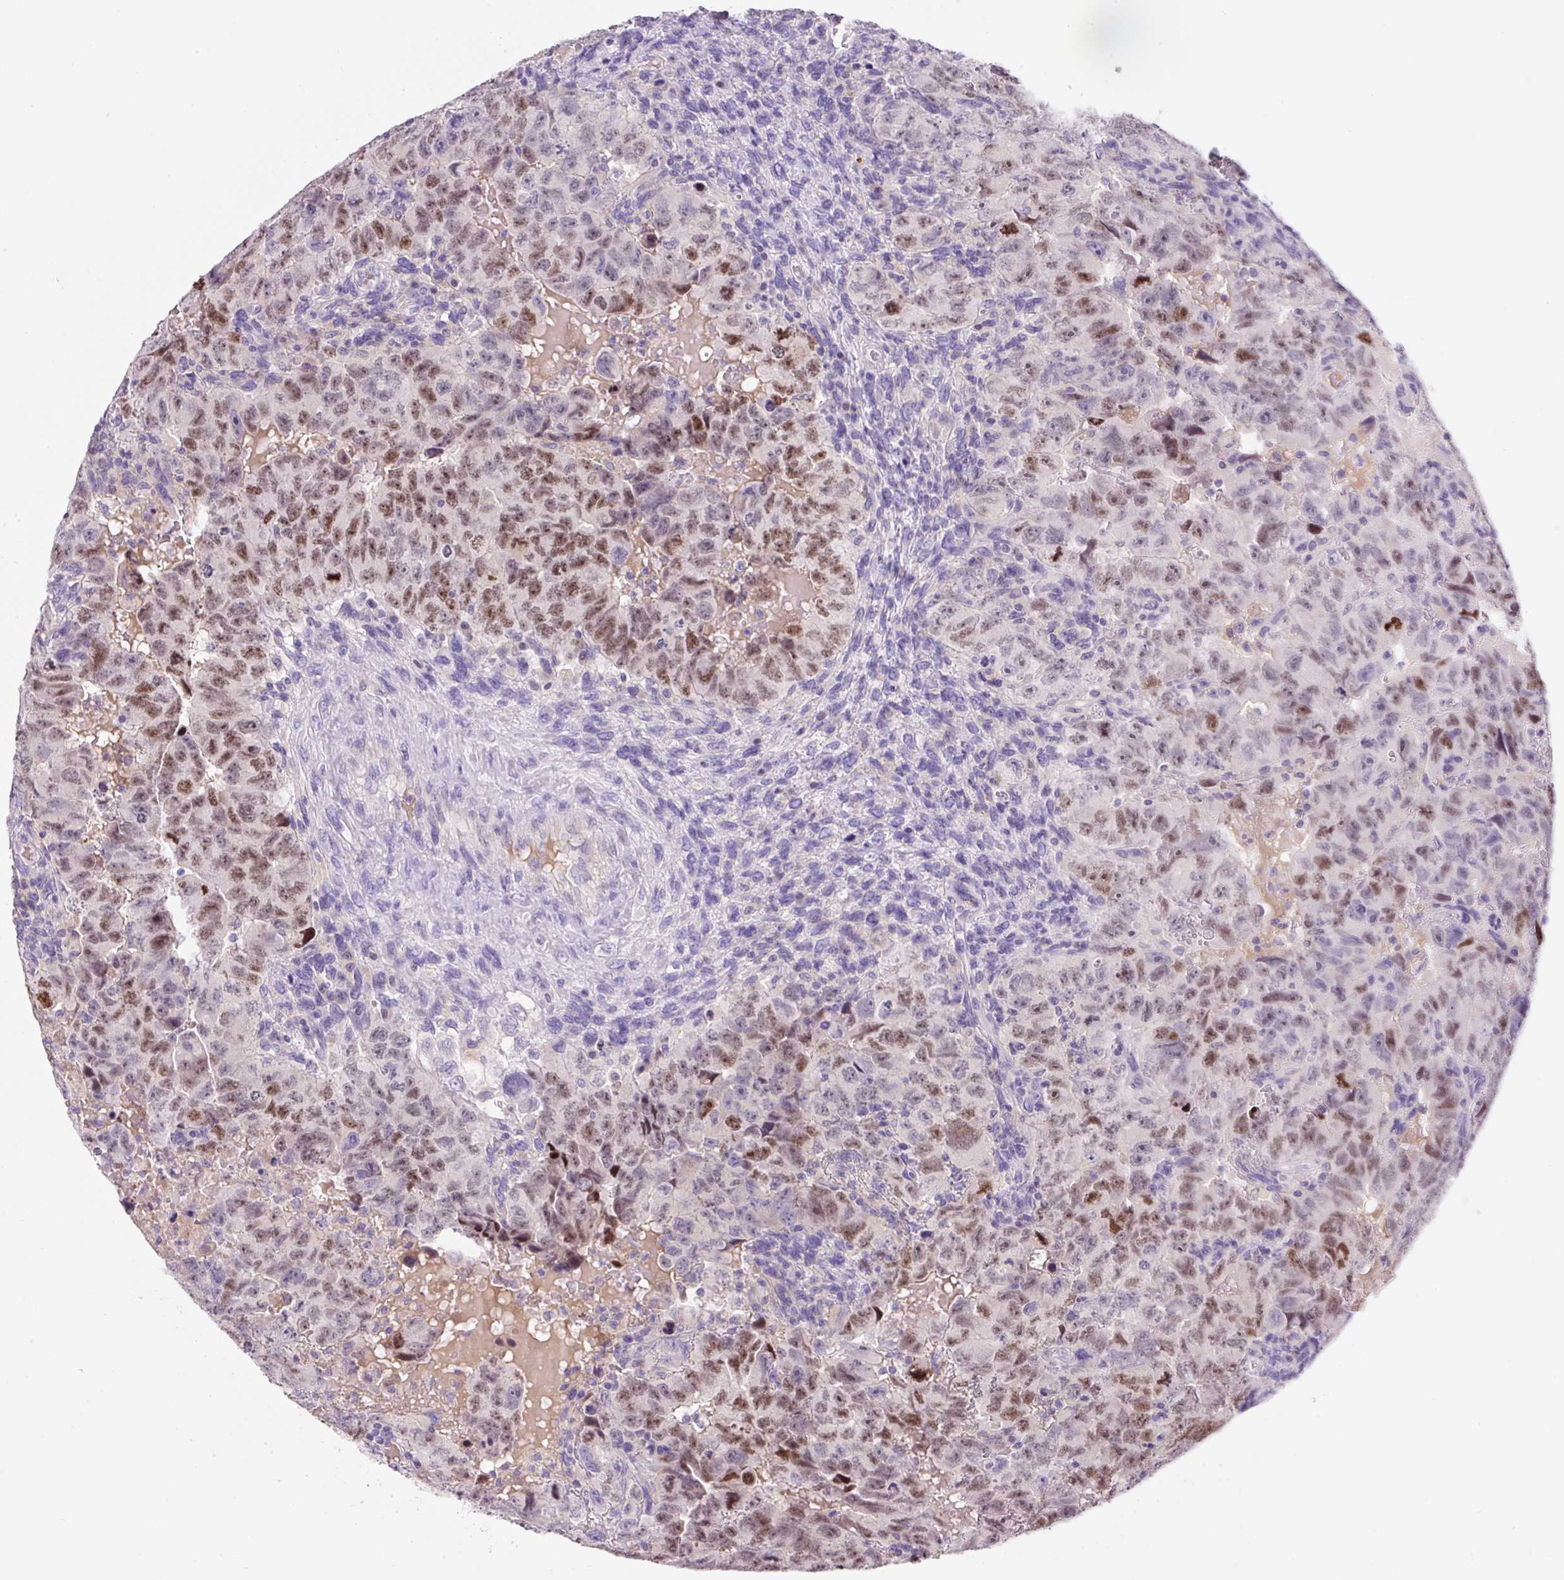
{"staining": {"intensity": "moderate", "quantity": ">75%", "location": "nuclear"}, "tissue": "testis cancer", "cell_type": "Tumor cells", "image_type": "cancer", "snomed": [{"axis": "morphology", "description": "Carcinoma, Embryonal, NOS"}, {"axis": "topography", "description": "Testis"}], "caption": "Testis cancer was stained to show a protein in brown. There is medium levels of moderate nuclear positivity in about >75% of tumor cells.", "gene": "TDRD15", "patient": {"sex": "male", "age": 24}}